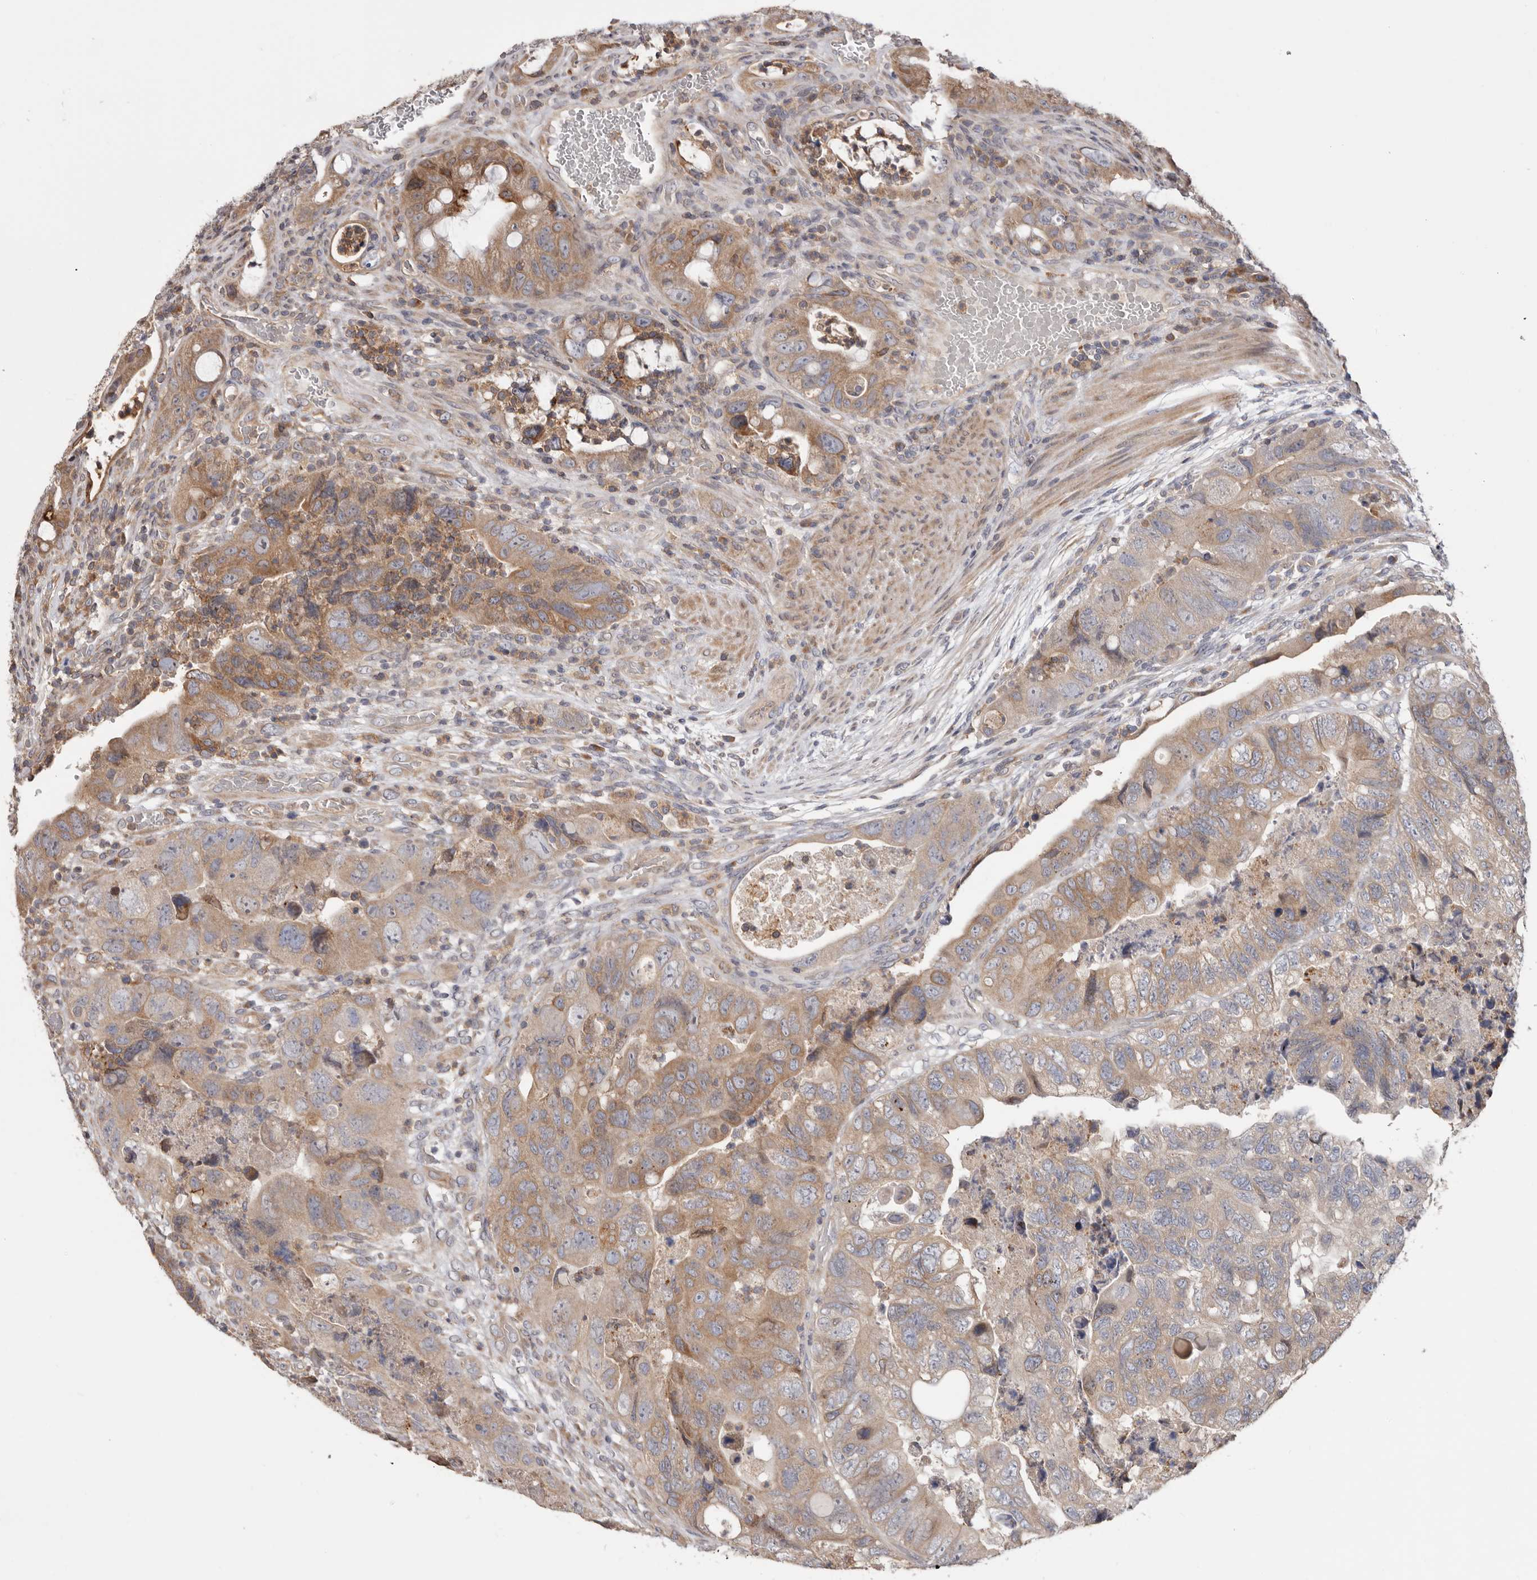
{"staining": {"intensity": "moderate", "quantity": "25%-75%", "location": "cytoplasmic/membranous"}, "tissue": "colorectal cancer", "cell_type": "Tumor cells", "image_type": "cancer", "snomed": [{"axis": "morphology", "description": "Adenocarcinoma, NOS"}, {"axis": "topography", "description": "Rectum"}], "caption": "High-magnification brightfield microscopy of colorectal cancer (adenocarcinoma) stained with DAB (3,3'-diaminobenzidine) (brown) and counterstained with hematoxylin (blue). tumor cells exhibit moderate cytoplasmic/membranous positivity is identified in approximately25%-75% of cells.", "gene": "TMUB1", "patient": {"sex": "male", "age": 63}}